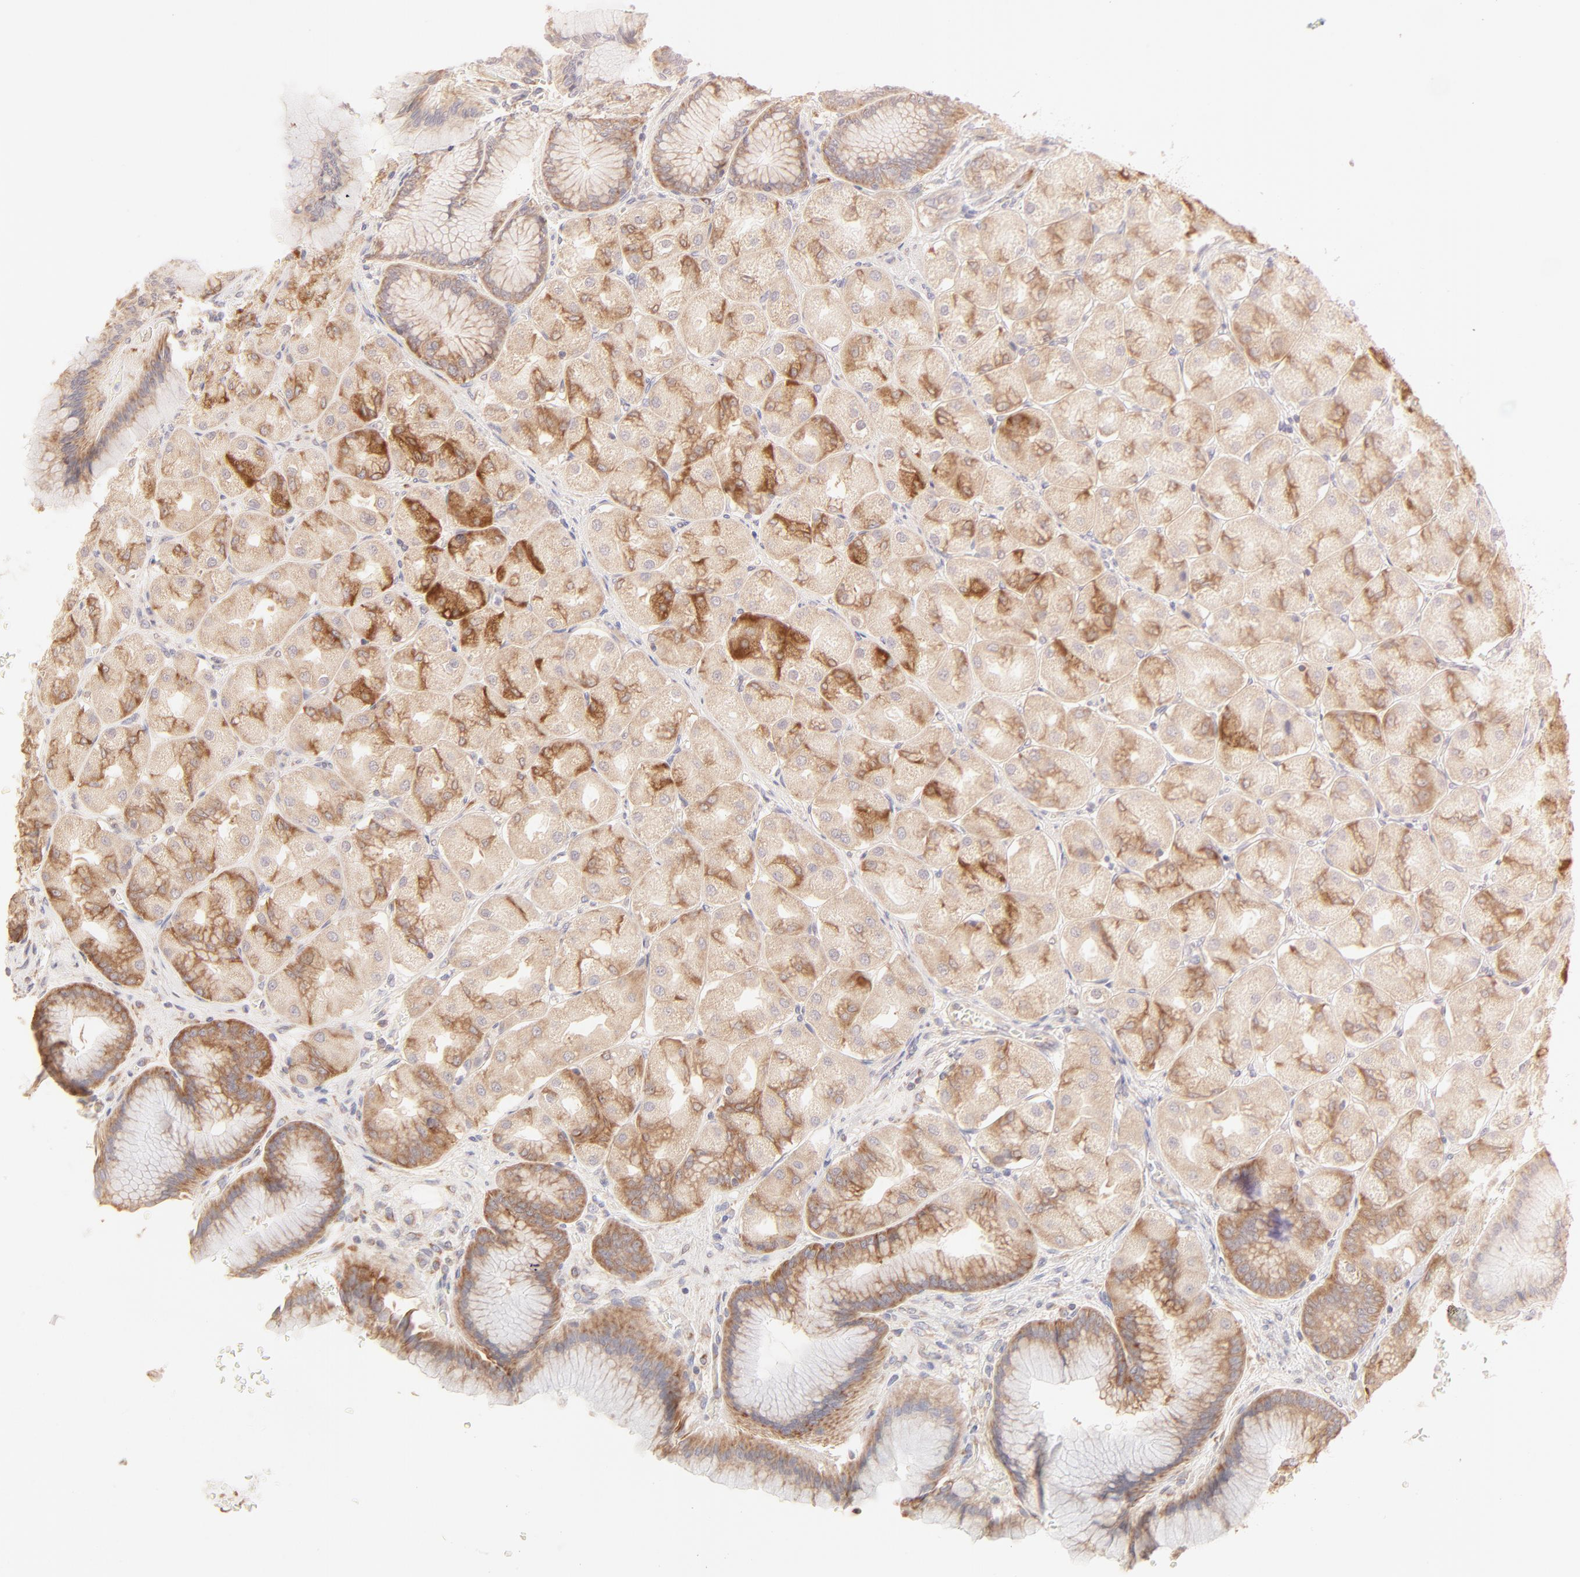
{"staining": {"intensity": "moderate", "quantity": ">75%", "location": "cytoplasmic/membranous"}, "tissue": "stomach", "cell_type": "Glandular cells", "image_type": "normal", "snomed": [{"axis": "morphology", "description": "Normal tissue, NOS"}, {"axis": "morphology", "description": "Adenocarcinoma, NOS"}, {"axis": "topography", "description": "Stomach"}, {"axis": "topography", "description": "Stomach, lower"}], "caption": "Human stomach stained with a brown dye reveals moderate cytoplasmic/membranous positive staining in approximately >75% of glandular cells.", "gene": "RPS21", "patient": {"sex": "female", "age": 65}}